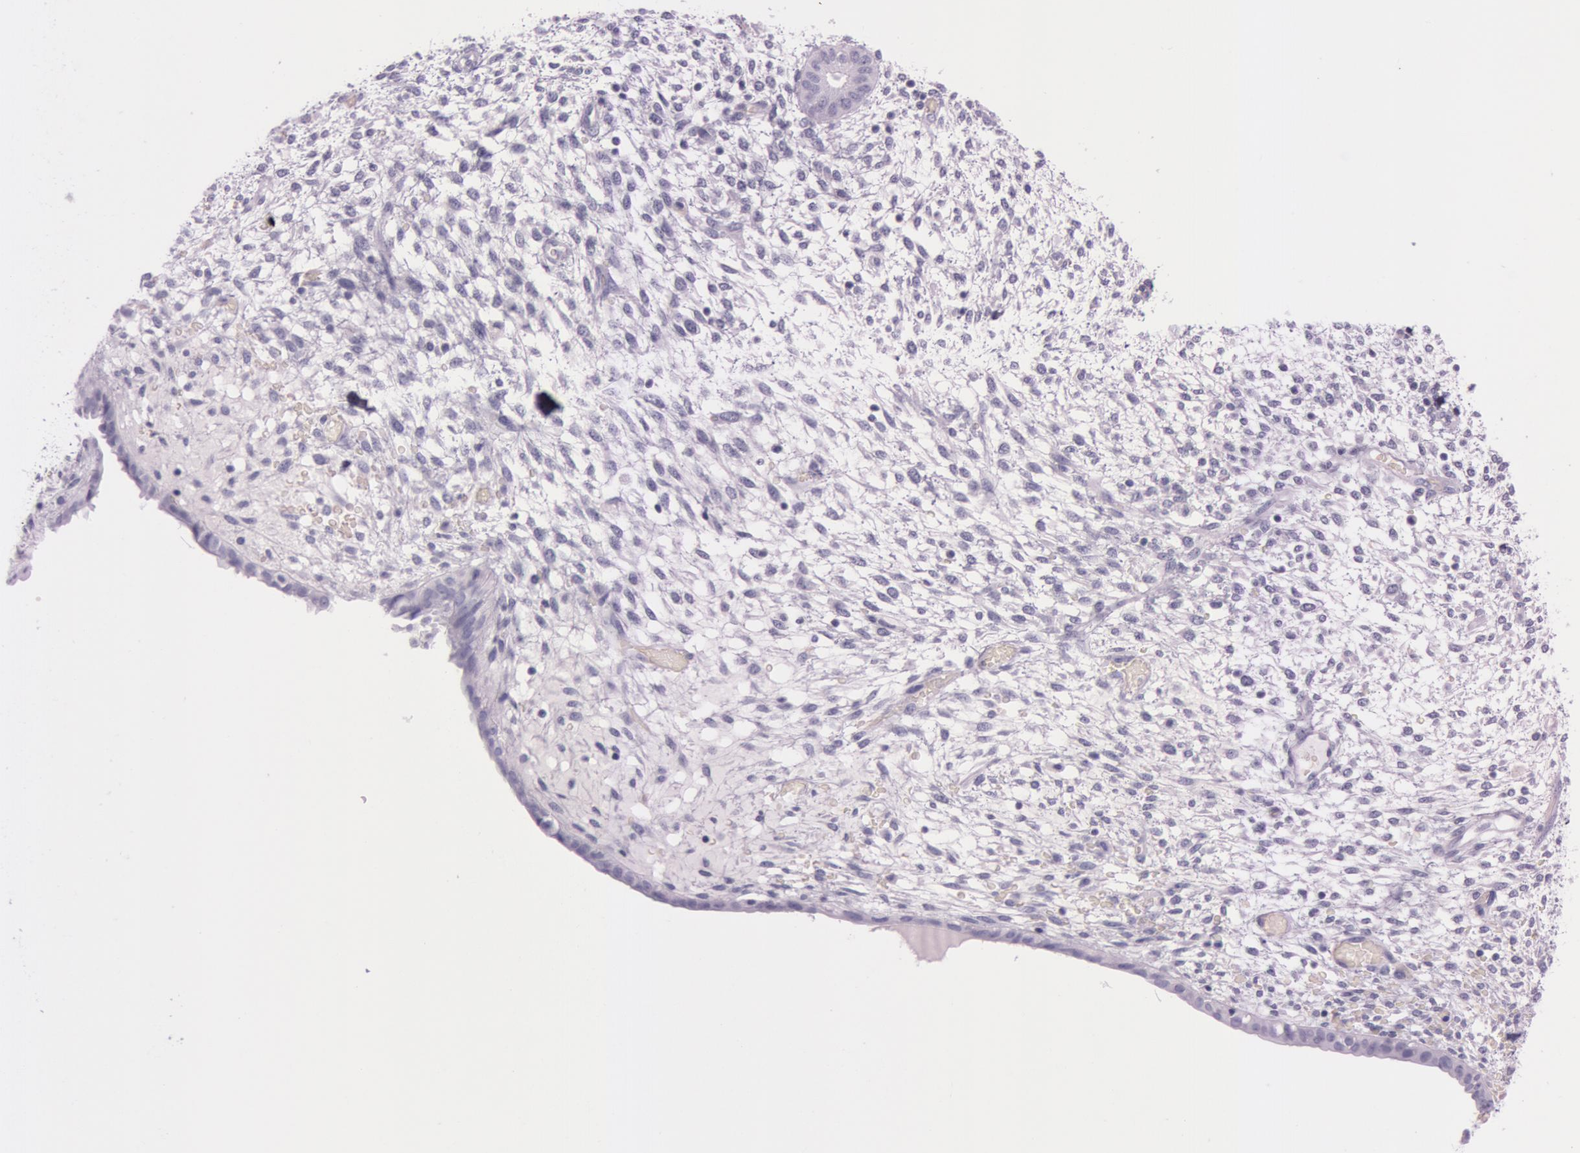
{"staining": {"intensity": "negative", "quantity": "none", "location": "none"}, "tissue": "endometrium", "cell_type": "Cells in endometrial stroma", "image_type": "normal", "snomed": [{"axis": "morphology", "description": "Normal tissue, NOS"}, {"axis": "topography", "description": "Endometrium"}], "caption": "A histopathology image of human endometrium is negative for staining in cells in endometrial stroma. (DAB (3,3'-diaminobenzidine) IHC, high magnification).", "gene": "S100A7", "patient": {"sex": "female", "age": 42}}